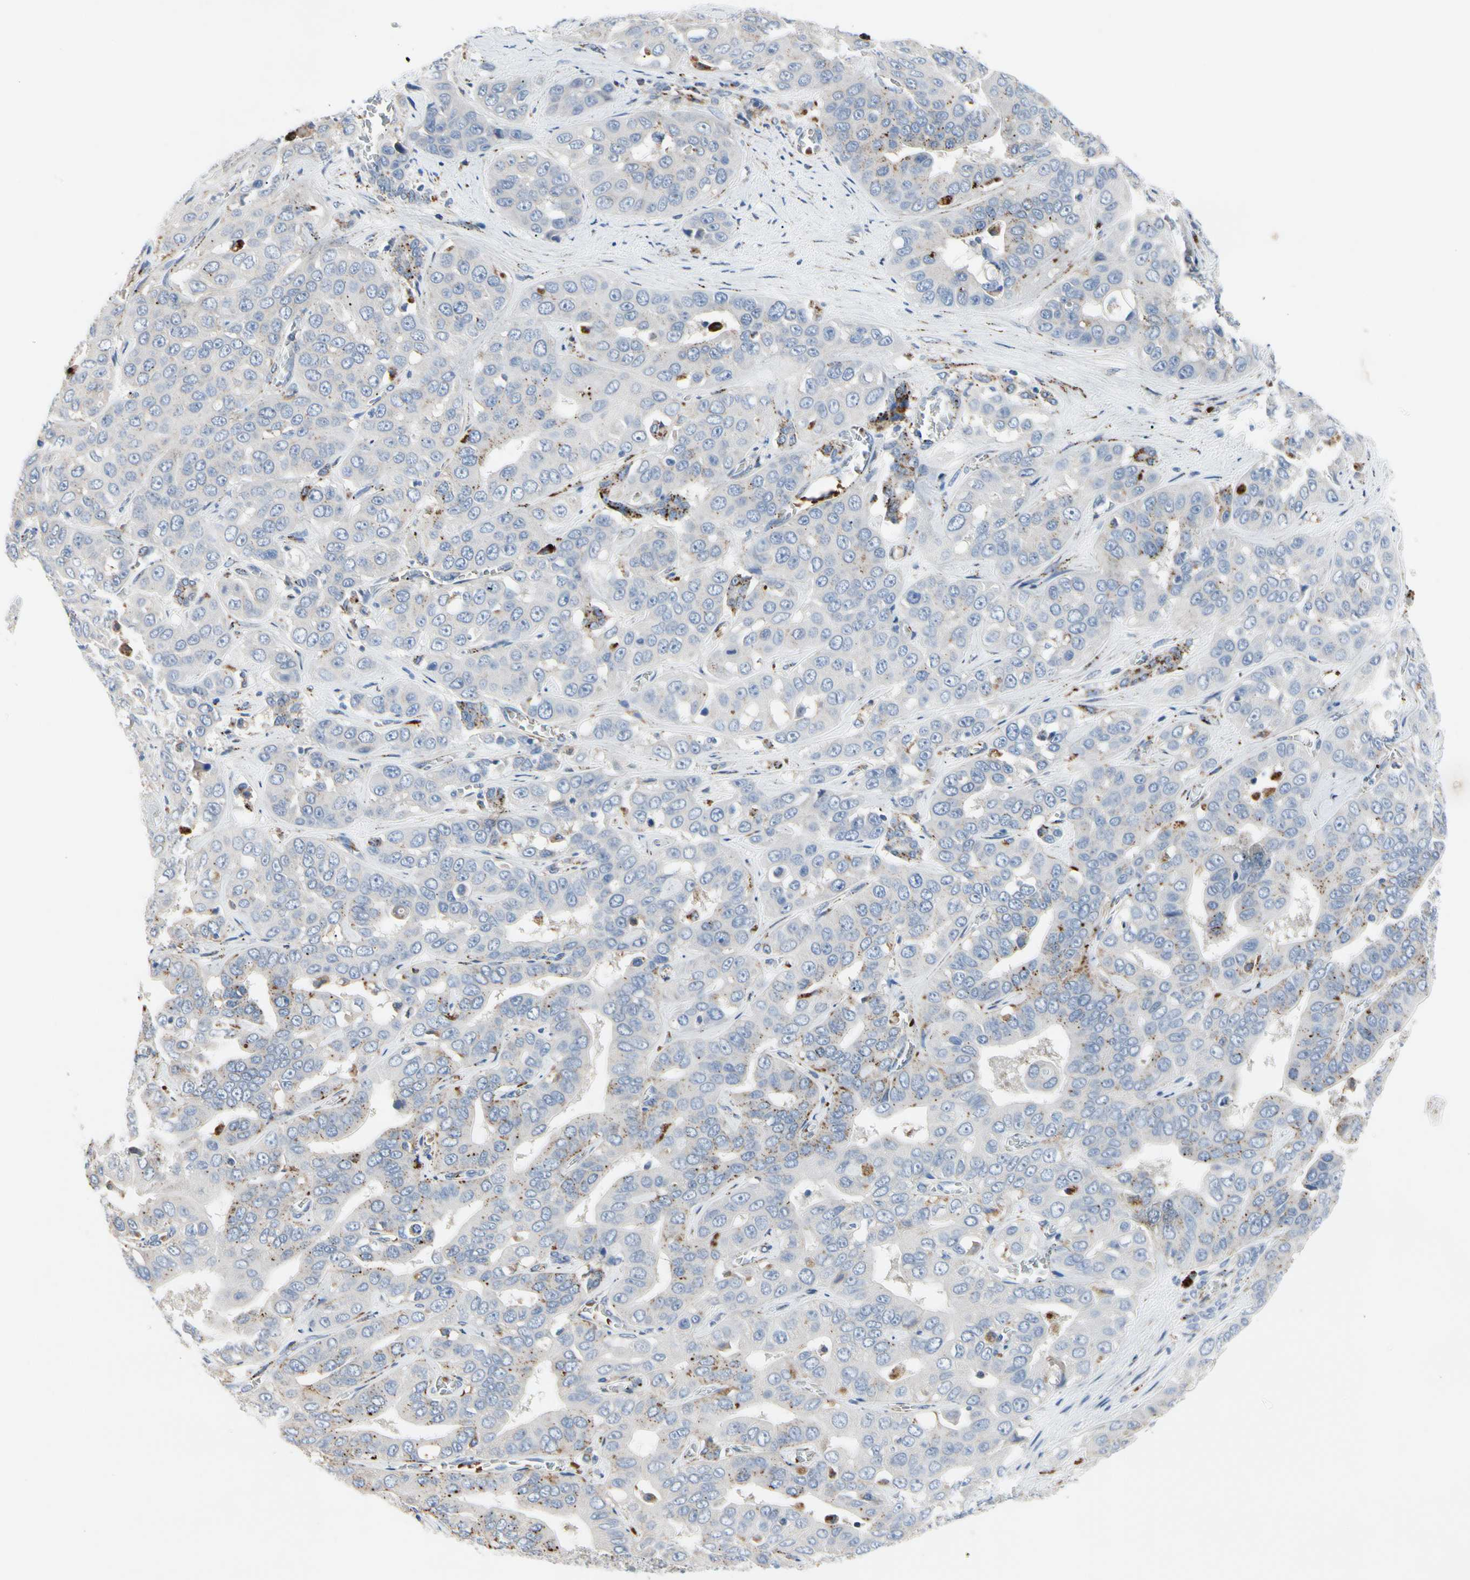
{"staining": {"intensity": "negative", "quantity": "none", "location": "none"}, "tissue": "liver cancer", "cell_type": "Tumor cells", "image_type": "cancer", "snomed": [{"axis": "morphology", "description": "Cholangiocarcinoma"}, {"axis": "topography", "description": "Liver"}], "caption": "Liver cholangiocarcinoma was stained to show a protein in brown. There is no significant expression in tumor cells.", "gene": "RETSAT", "patient": {"sex": "female", "age": 52}}